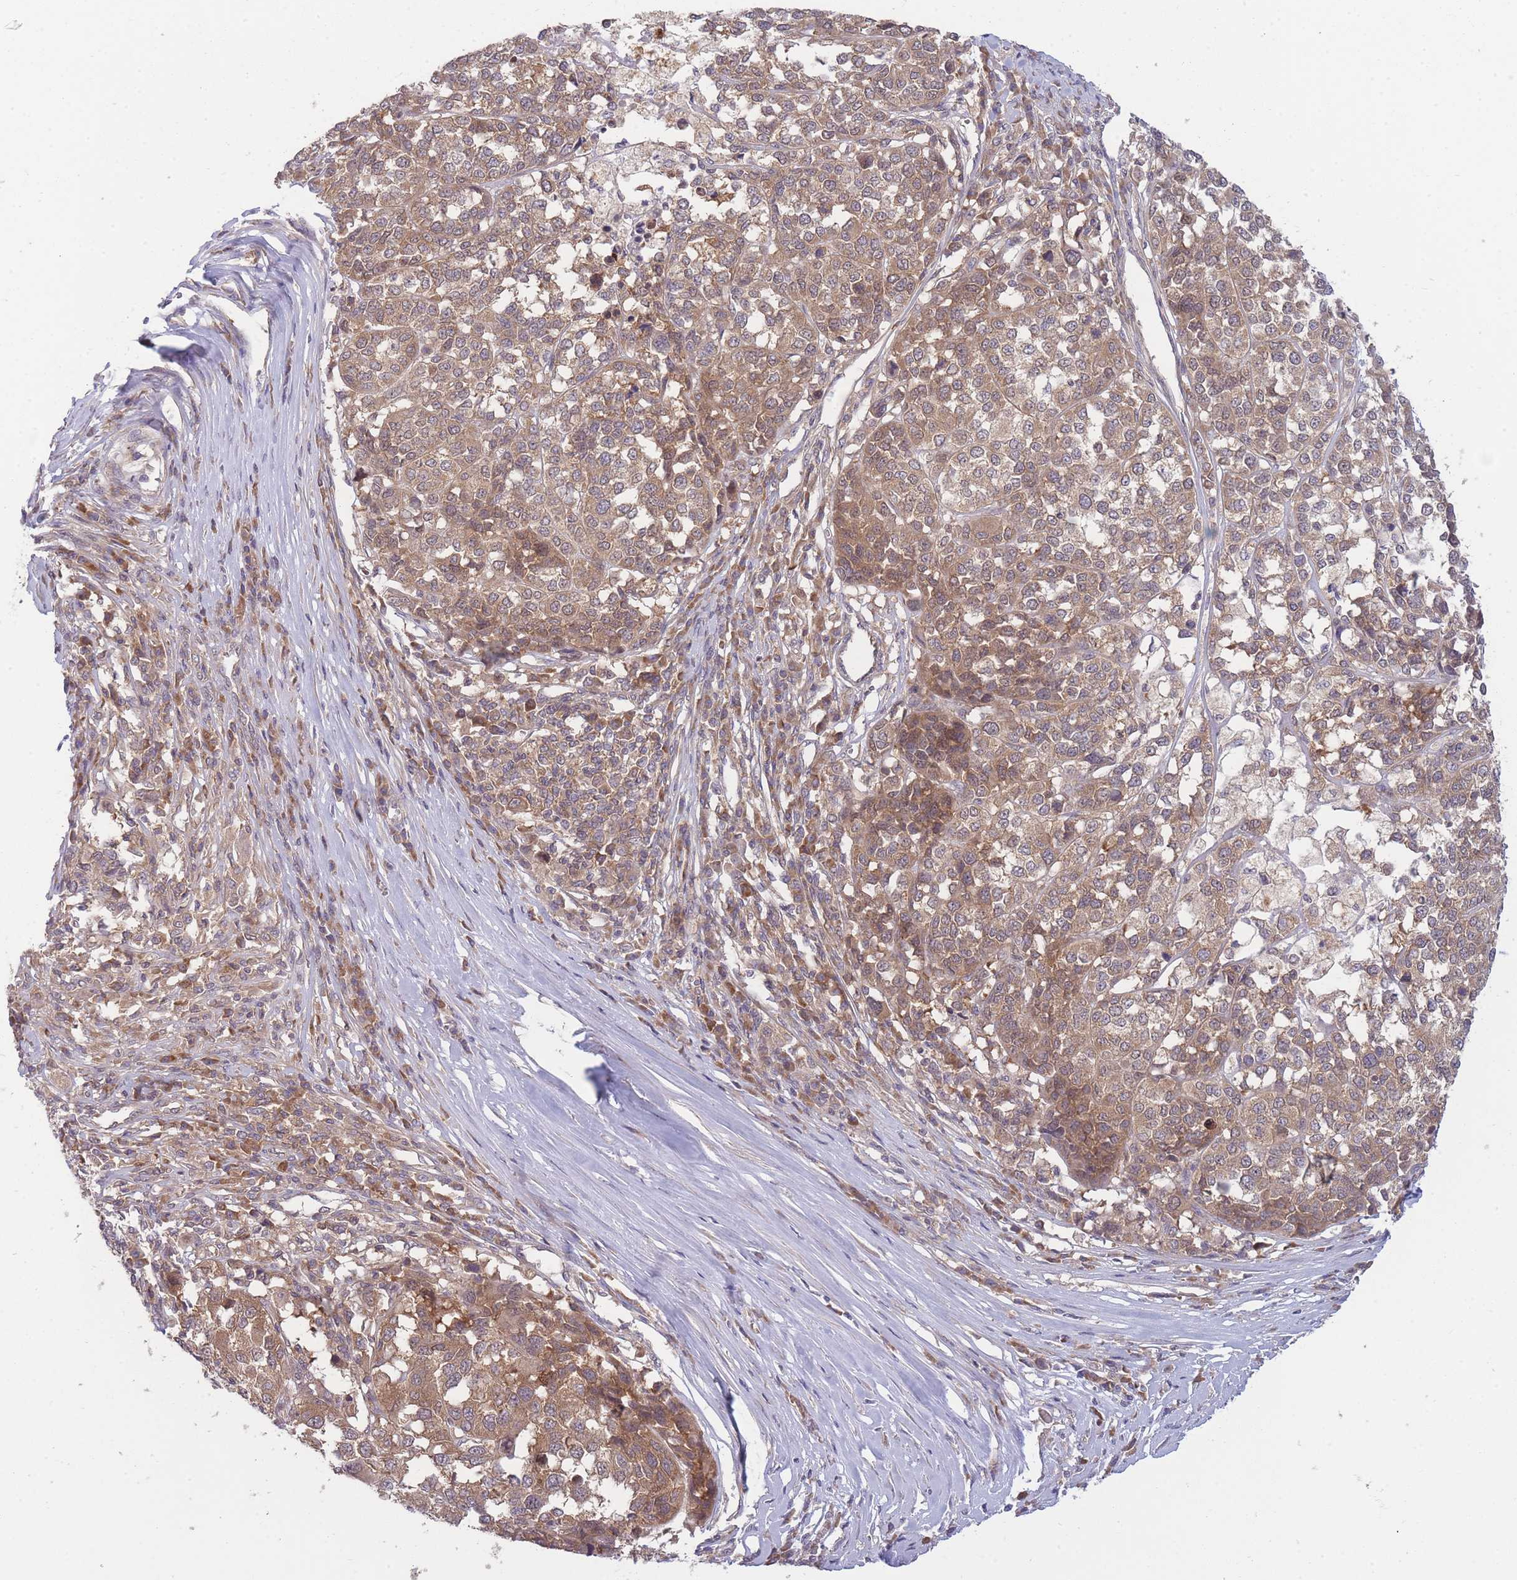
{"staining": {"intensity": "weak", "quantity": ">75%", "location": "cytoplasmic/membranous"}, "tissue": "melanoma", "cell_type": "Tumor cells", "image_type": "cancer", "snomed": [{"axis": "morphology", "description": "Malignant melanoma, Metastatic site"}, {"axis": "topography", "description": "Lymph node"}], "caption": "Immunohistochemistry (IHC) micrograph of neoplastic tissue: melanoma stained using IHC shows low levels of weak protein expression localized specifically in the cytoplasmic/membranous of tumor cells, appearing as a cytoplasmic/membranous brown color.", "gene": "PFDN6", "patient": {"sex": "male", "age": 44}}